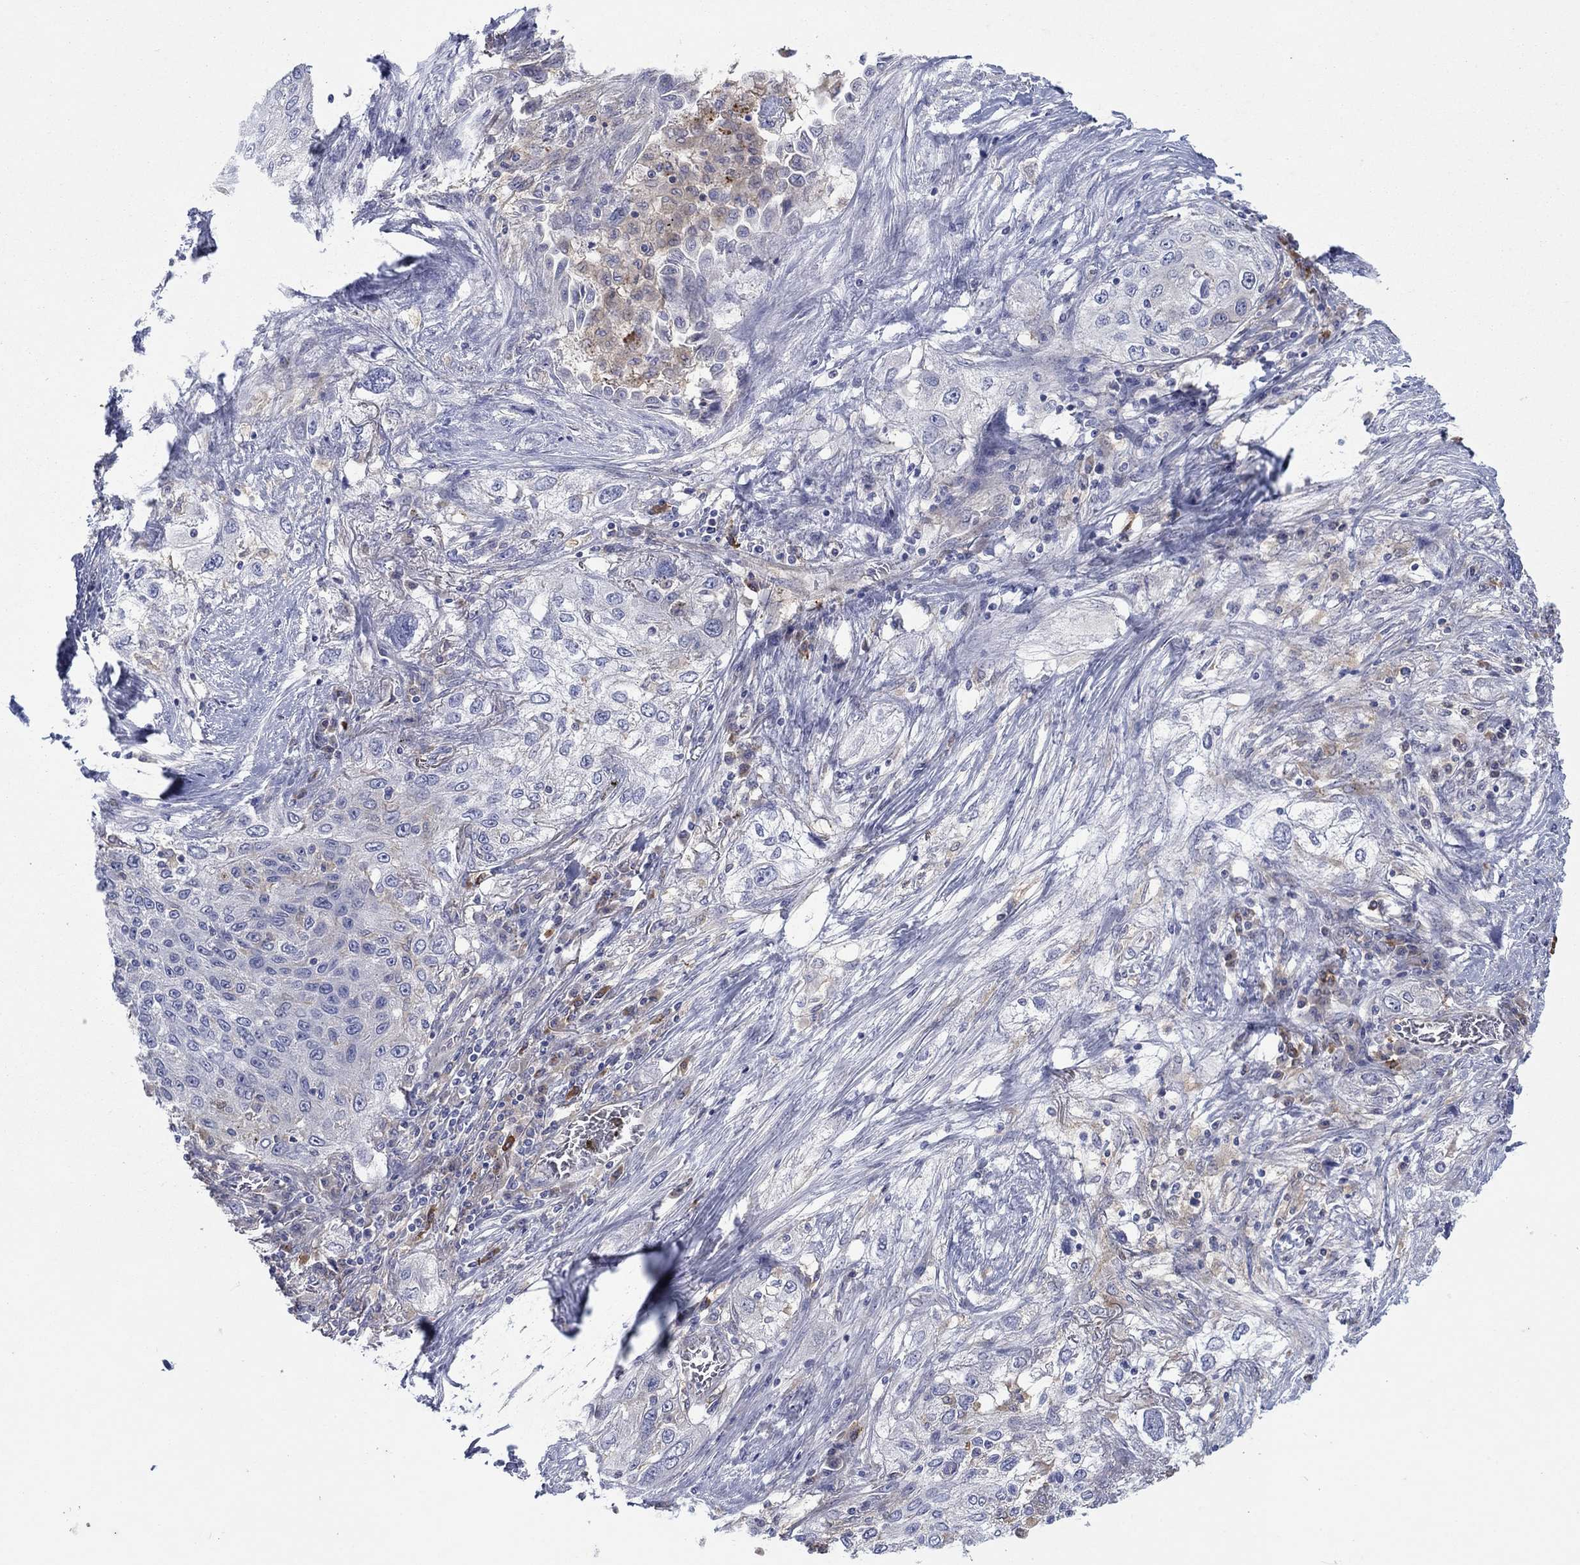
{"staining": {"intensity": "weak", "quantity": "25%-75%", "location": "cytoplasmic/membranous"}, "tissue": "lung cancer", "cell_type": "Tumor cells", "image_type": "cancer", "snomed": [{"axis": "morphology", "description": "Squamous cell carcinoma, NOS"}, {"axis": "topography", "description": "Lung"}], "caption": "Immunohistochemistry micrograph of human lung cancer stained for a protein (brown), which reveals low levels of weak cytoplasmic/membranous staining in about 25%-75% of tumor cells.", "gene": "PLCL2", "patient": {"sex": "female", "age": 69}}